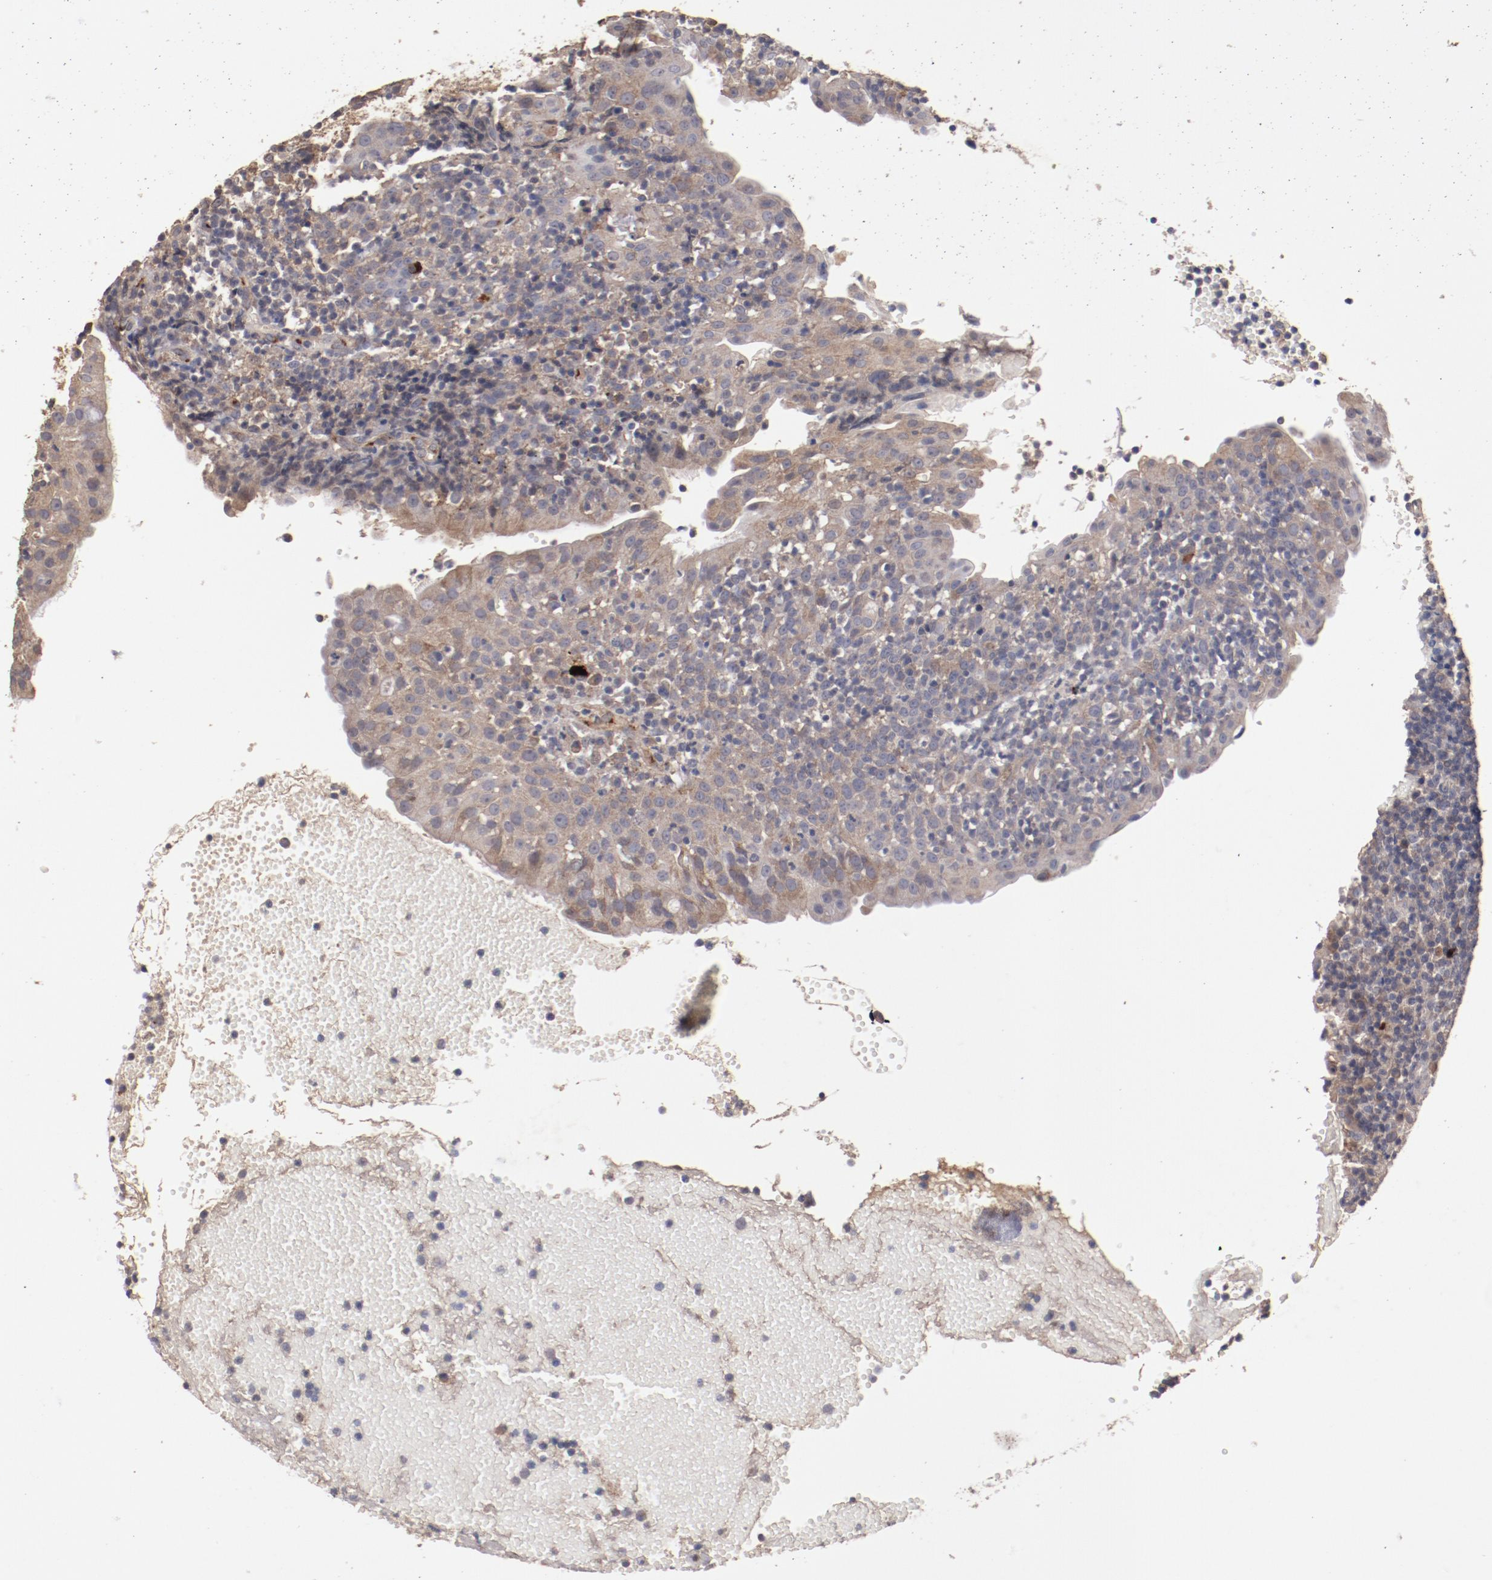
{"staining": {"intensity": "weak", "quantity": "25%-75%", "location": "cytoplasmic/membranous"}, "tissue": "tonsil", "cell_type": "Germinal center cells", "image_type": "normal", "snomed": [{"axis": "morphology", "description": "Normal tissue, NOS"}, {"axis": "topography", "description": "Tonsil"}], "caption": "This micrograph exhibits immunohistochemistry staining of benign human tonsil, with low weak cytoplasmic/membranous staining in about 25%-75% of germinal center cells.", "gene": "DIPK2B", "patient": {"sex": "female", "age": 40}}